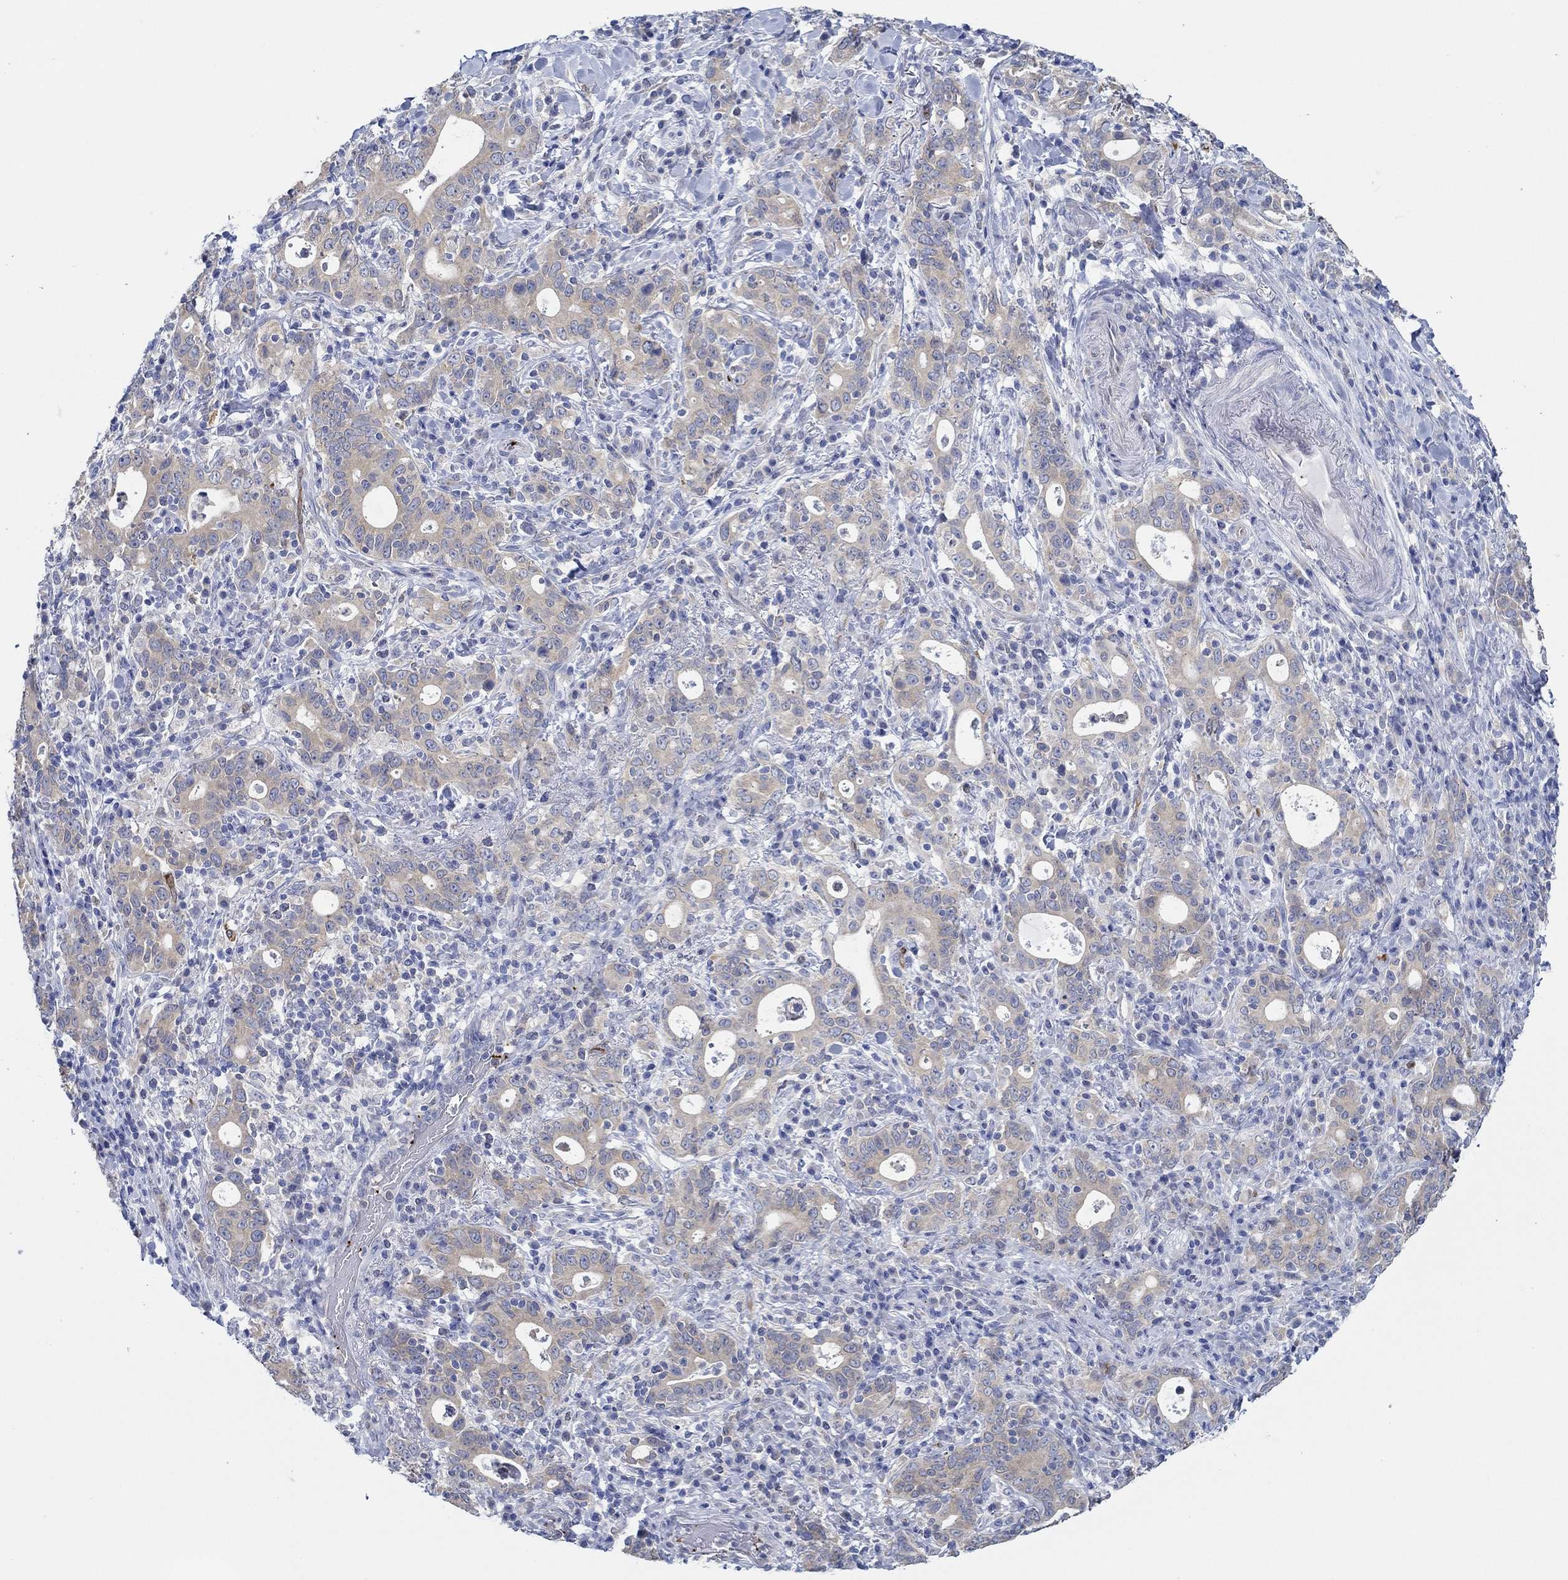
{"staining": {"intensity": "weak", "quantity": "25%-75%", "location": "cytoplasmic/membranous"}, "tissue": "stomach cancer", "cell_type": "Tumor cells", "image_type": "cancer", "snomed": [{"axis": "morphology", "description": "Adenocarcinoma, NOS"}, {"axis": "topography", "description": "Stomach"}], "caption": "IHC image of neoplastic tissue: stomach cancer (adenocarcinoma) stained using IHC demonstrates low levels of weak protein expression localized specifically in the cytoplasmic/membranous of tumor cells, appearing as a cytoplasmic/membranous brown color.", "gene": "SLC27A3", "patient": {"sex": "male", "age": 79}}